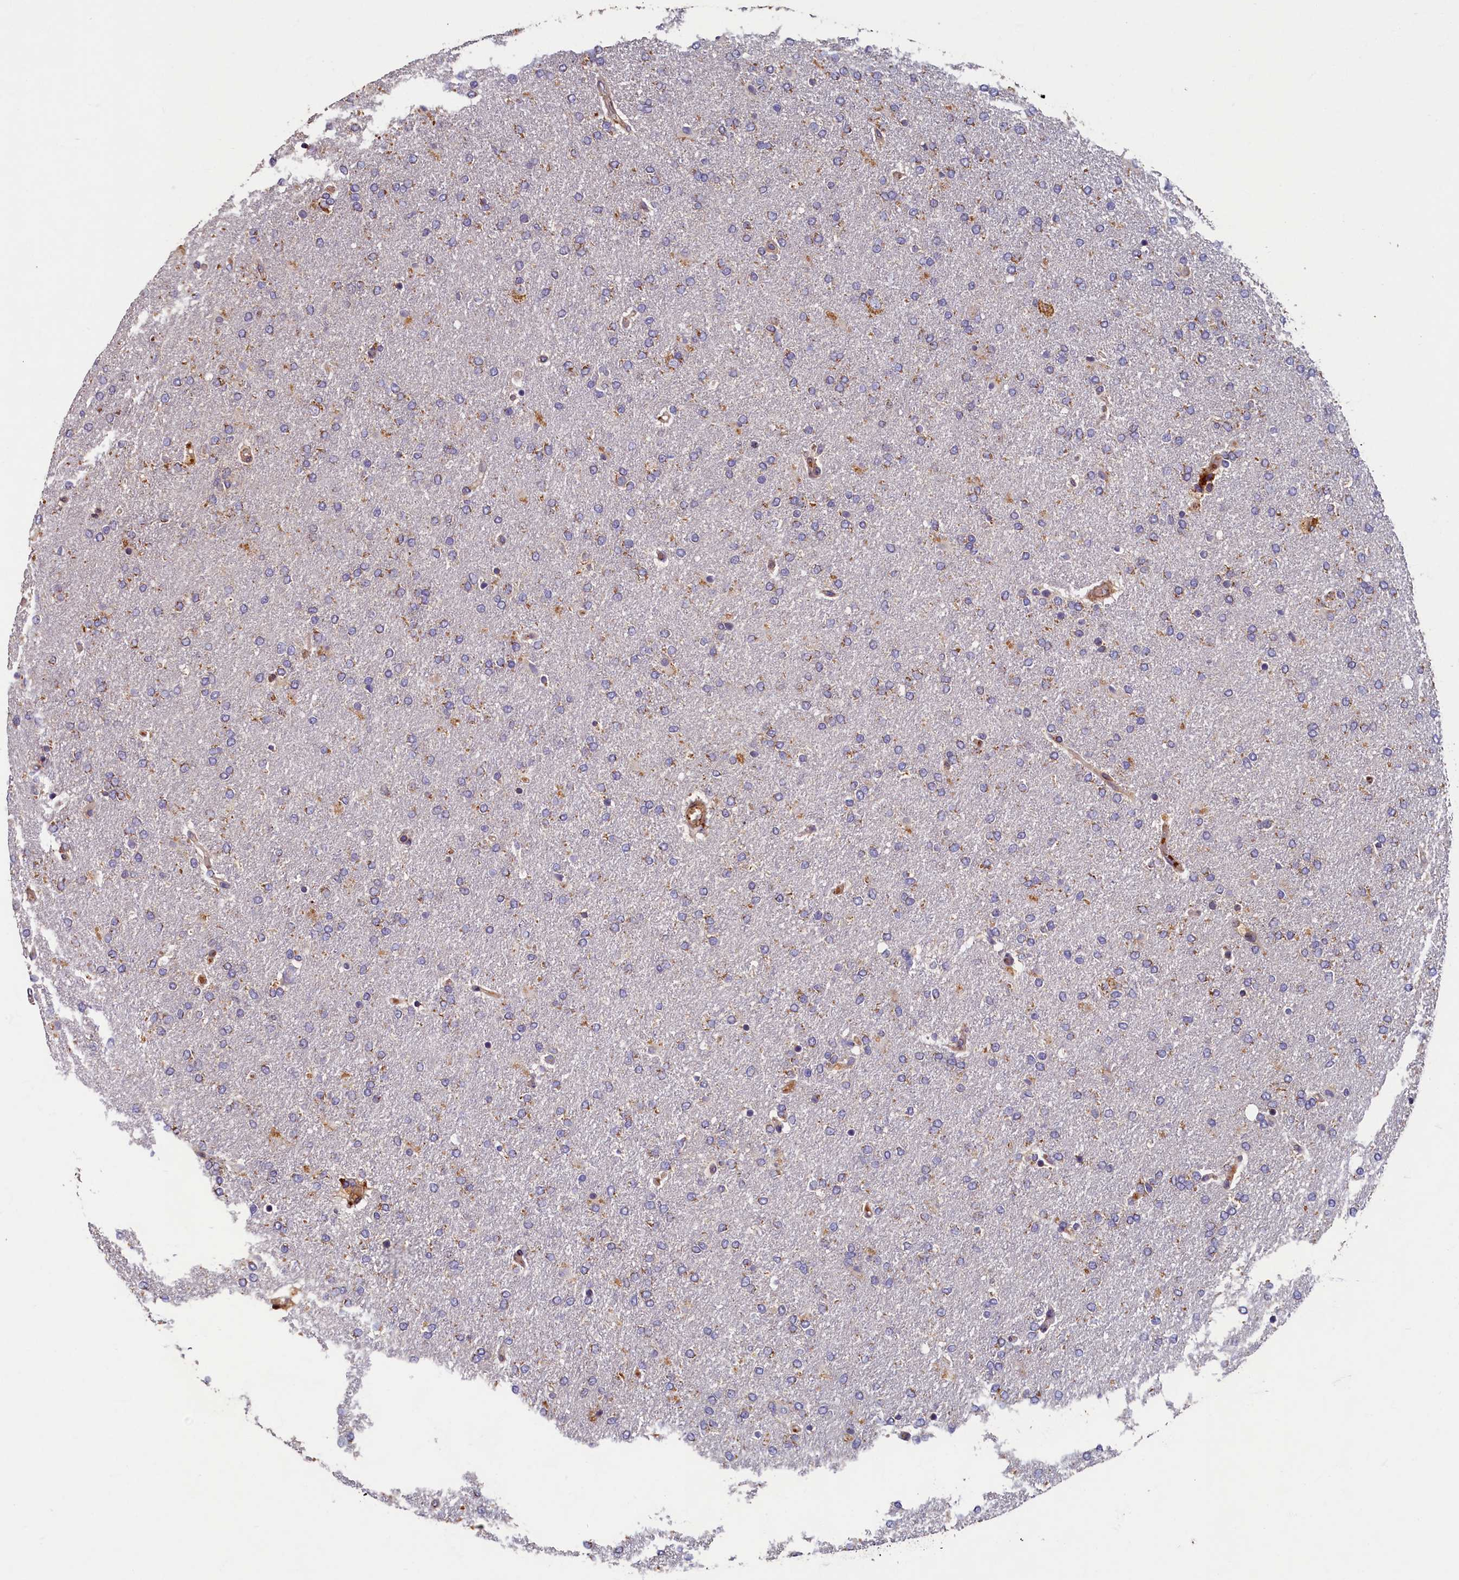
{"staining": {"intensity": "weak", "quantity": "25%-75%", "location": "cytoplasmic/membranous"}, "tissue": "glioma", "cell_type": "Tumor cells", "image_type": "cancer", "snomed": [{"axis": "morphology", "description": "Glioma, malignant, High grade"}, {"axis": "topography", "description": "Brain"}], "caption": "Protein staining of glioma tissue displays weak cytoplasmic/membranous positivity in about 25%-75% of tumor cells.", "gene": "TMEM181", "patient": {"sex": "male", "age": 72}}